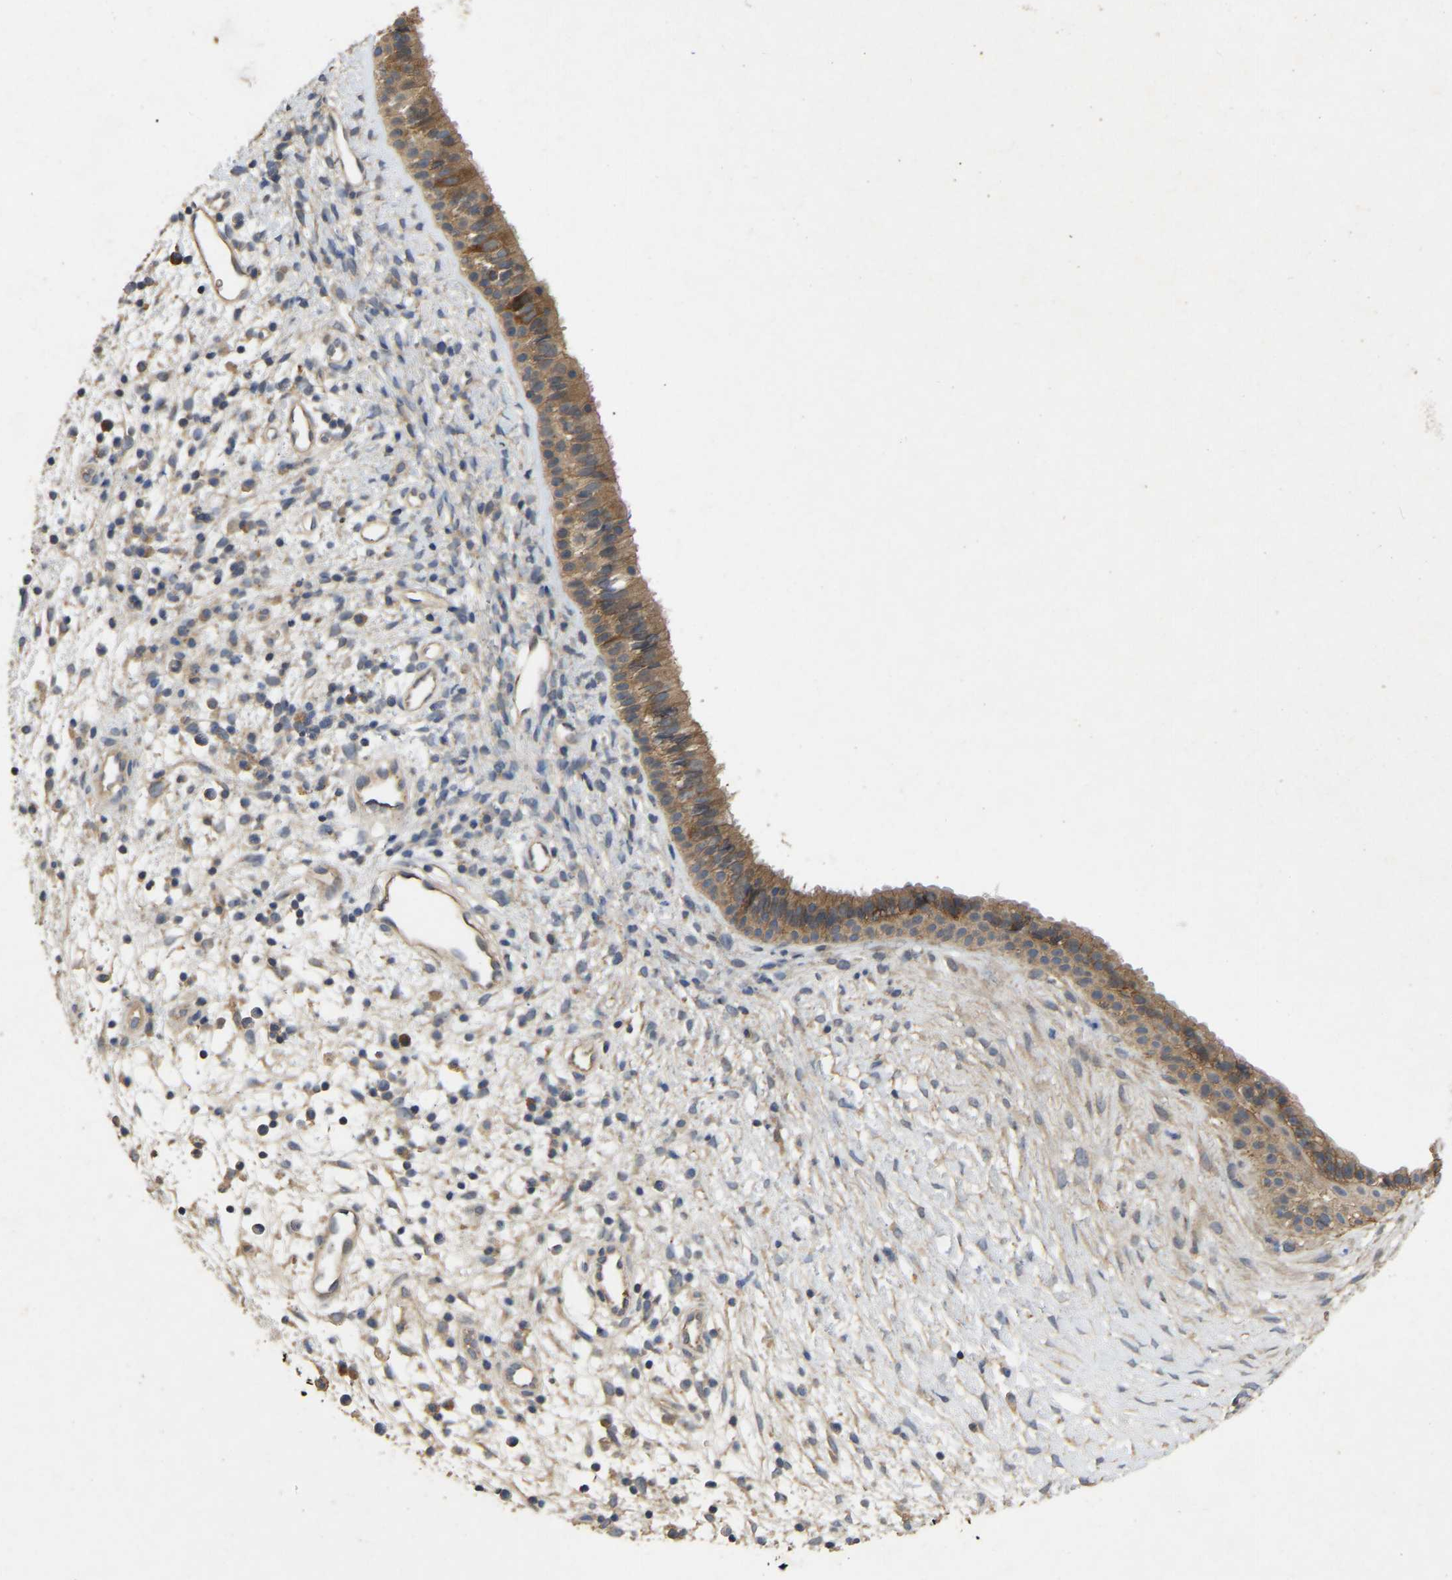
{"staining": {"intensity": "moderate", "quantity": ">75%", "location": "cytoplasmic/membranous"}, "tissue": "nasopharynx", "cell_type": "Respiratory epithelial cells", "image_type": "normal", "snomed": [{"axis": "morphology", "description": "Normal tissue, NOS"}, {"axis": "topography", "description": "Nasopharynx"}], "caption": "Nasopharynx stained with immunohistochemistry (IHC) displays moderate cytoplasmic/membranous positivity in approximately >75% of respiratory epithelial cells. The staining was performed using DAB to visualize the protein expression in brown, while the nuclei were stained in blue with hematoxylin (Magnification: 20x).", "gene": "LPAR2", "patient": {"sex": "male", "age": 22}}